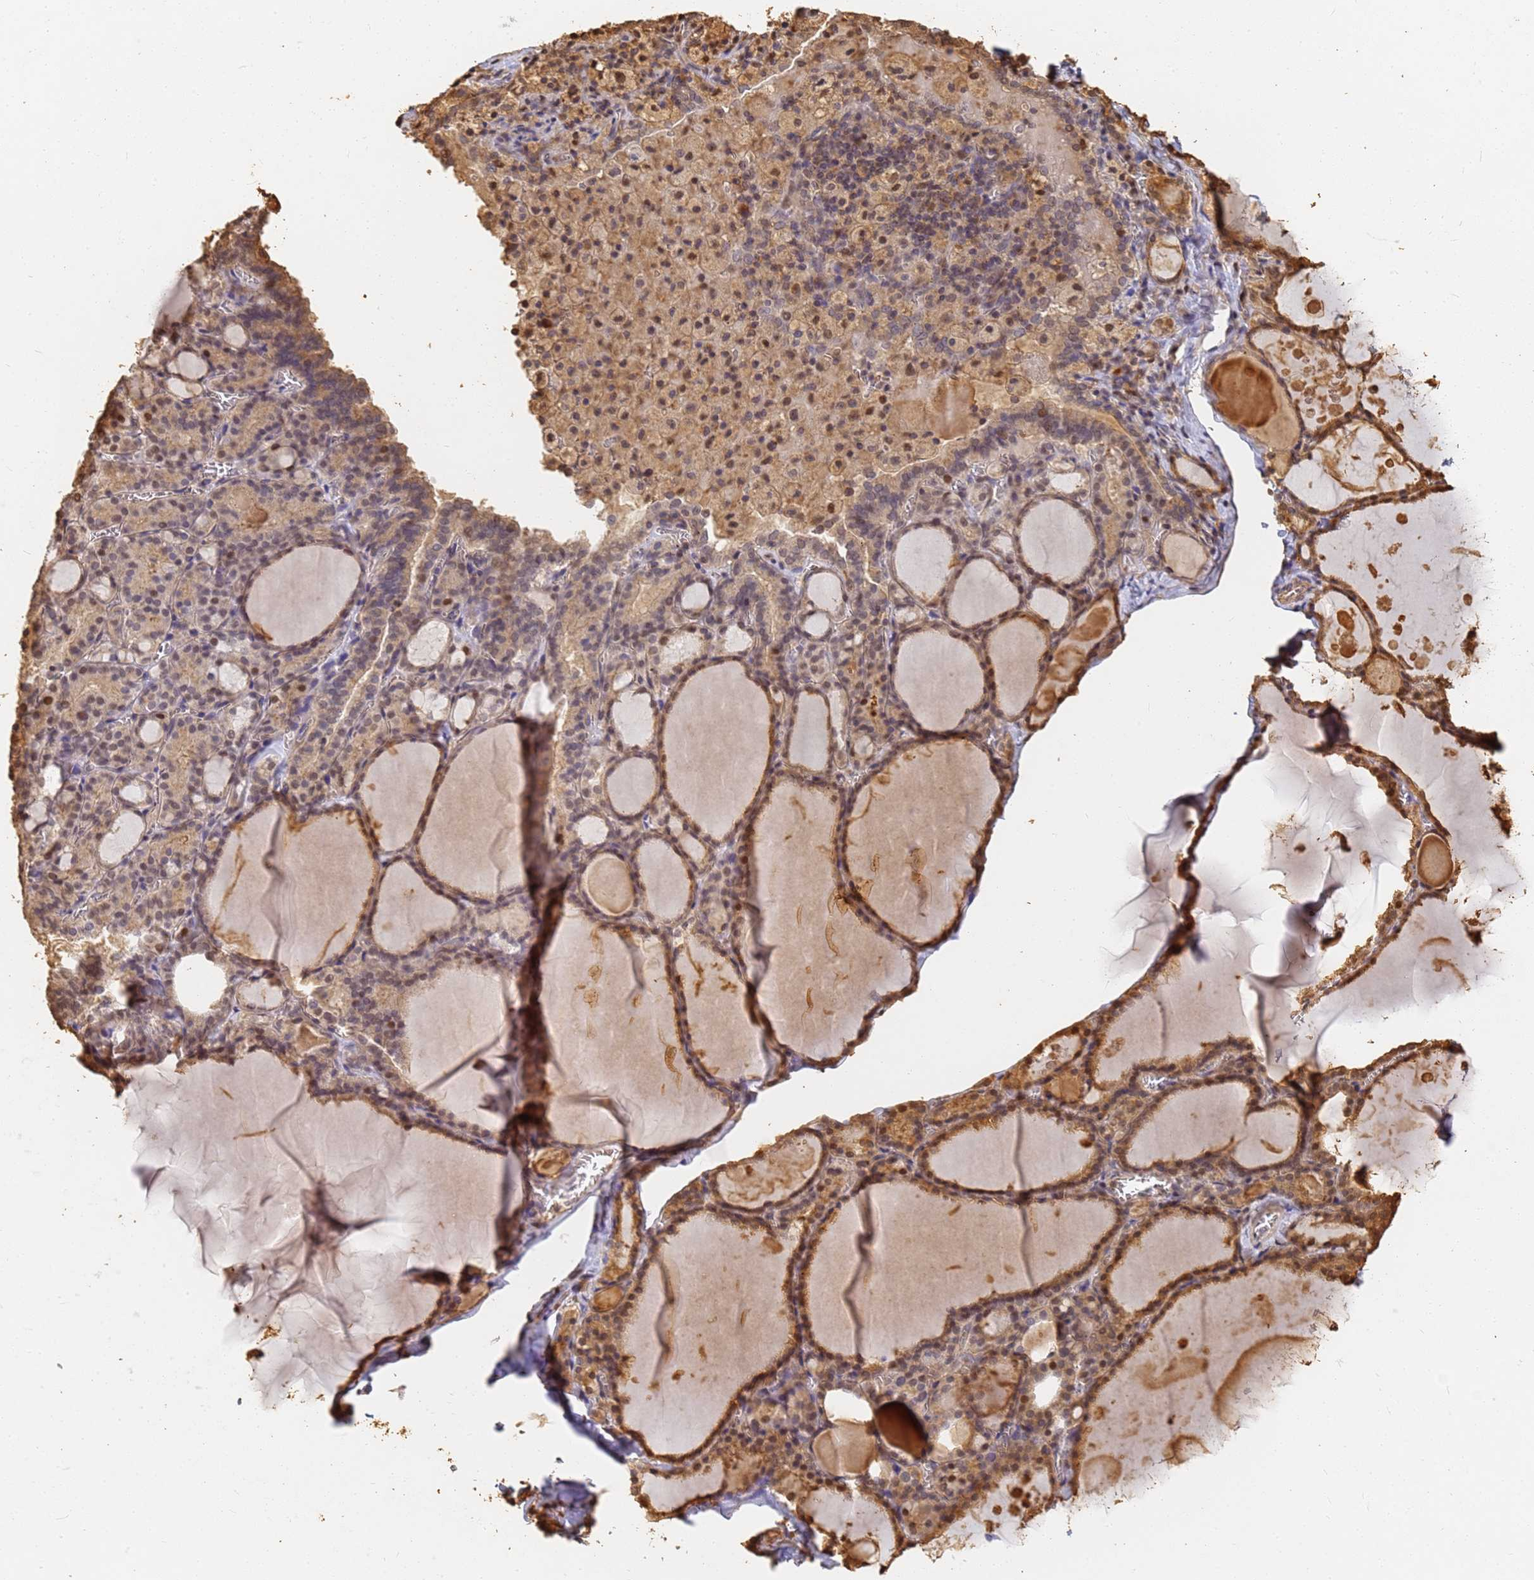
{"staining": {"intensity": "moderate", "quantity": ">75%", "location": "cytoplasmic/membranous,nuclear"}, "tissue": "thyroid gland", "cell_type": "Glandular cells", "image_type": "normal", "snomed": [{"axis": "morphology", "description": "Normal tissue, NOS"}, {"axis": "topography", "description": "Thyroid gland"}], "caption": "Moderate cytoplasmic/membranous,nuclear expression is appreciated in about >75% of glandular cells in unremarkable thyroid gland. (brown staining indicates protein expression, while blue staining denotes nuclei).", "gene": "JAK2", "patient": {"sex": "male", "age": 56}}